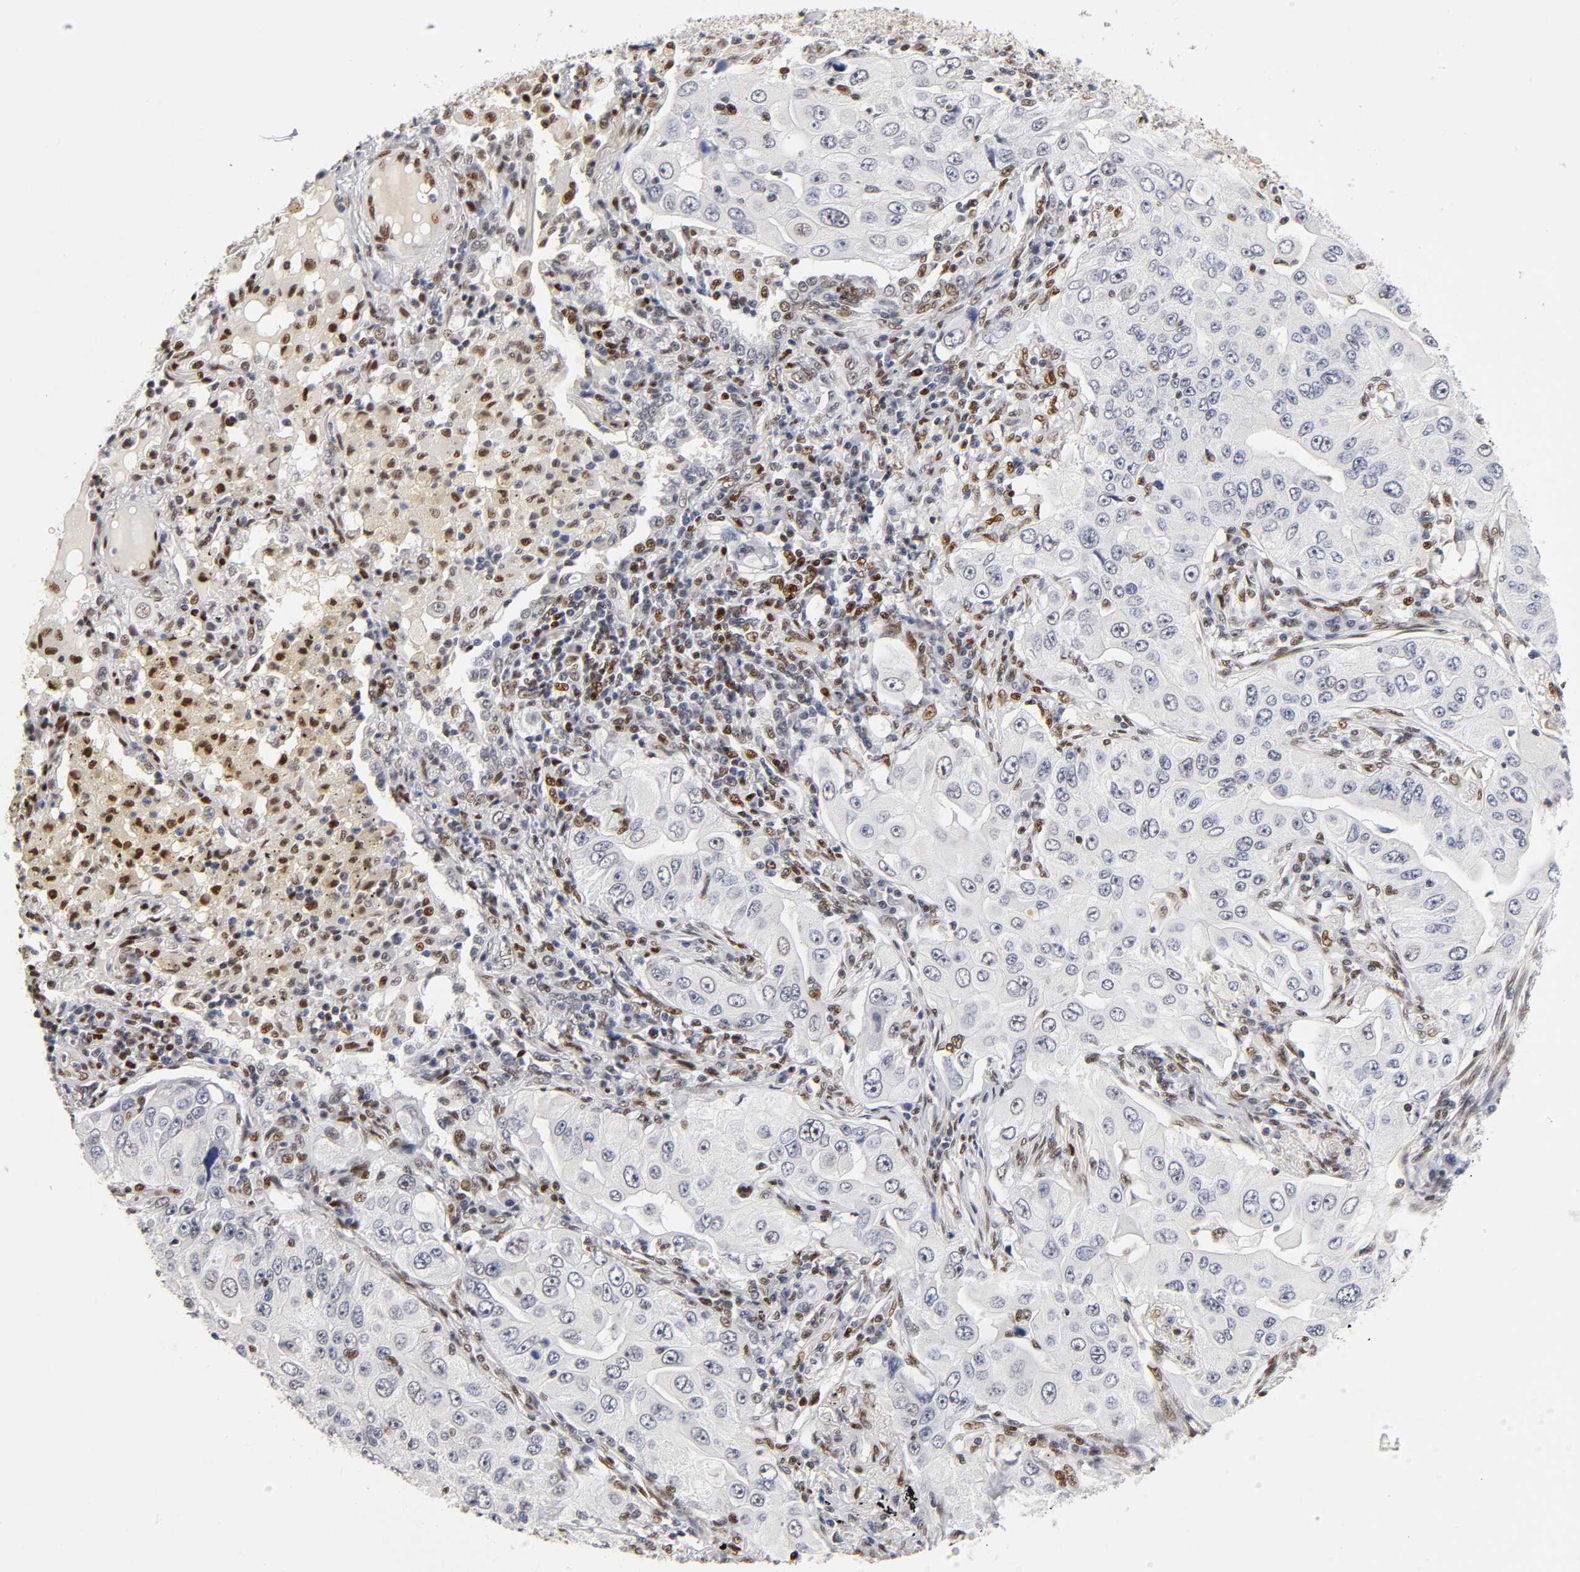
{"staining": {"intensity": "negative", "quantity": "none", "location": "none"}, "tissue": "lung cancer", "cell_type": "Tumor cells", "image_type": "cancer", "snomed": [{"axis": "morphology", "description": "Adenocarcinoma, NOS"}, {"axis": "topography", "description": "Lung"}], "caption": "This is a histopathology image of IHC staining of adenocarcinoma (lung), which shows no expression in tumor cells.", "gene": "NR3C1", "patient": {"sex": "male", "age": 84}}